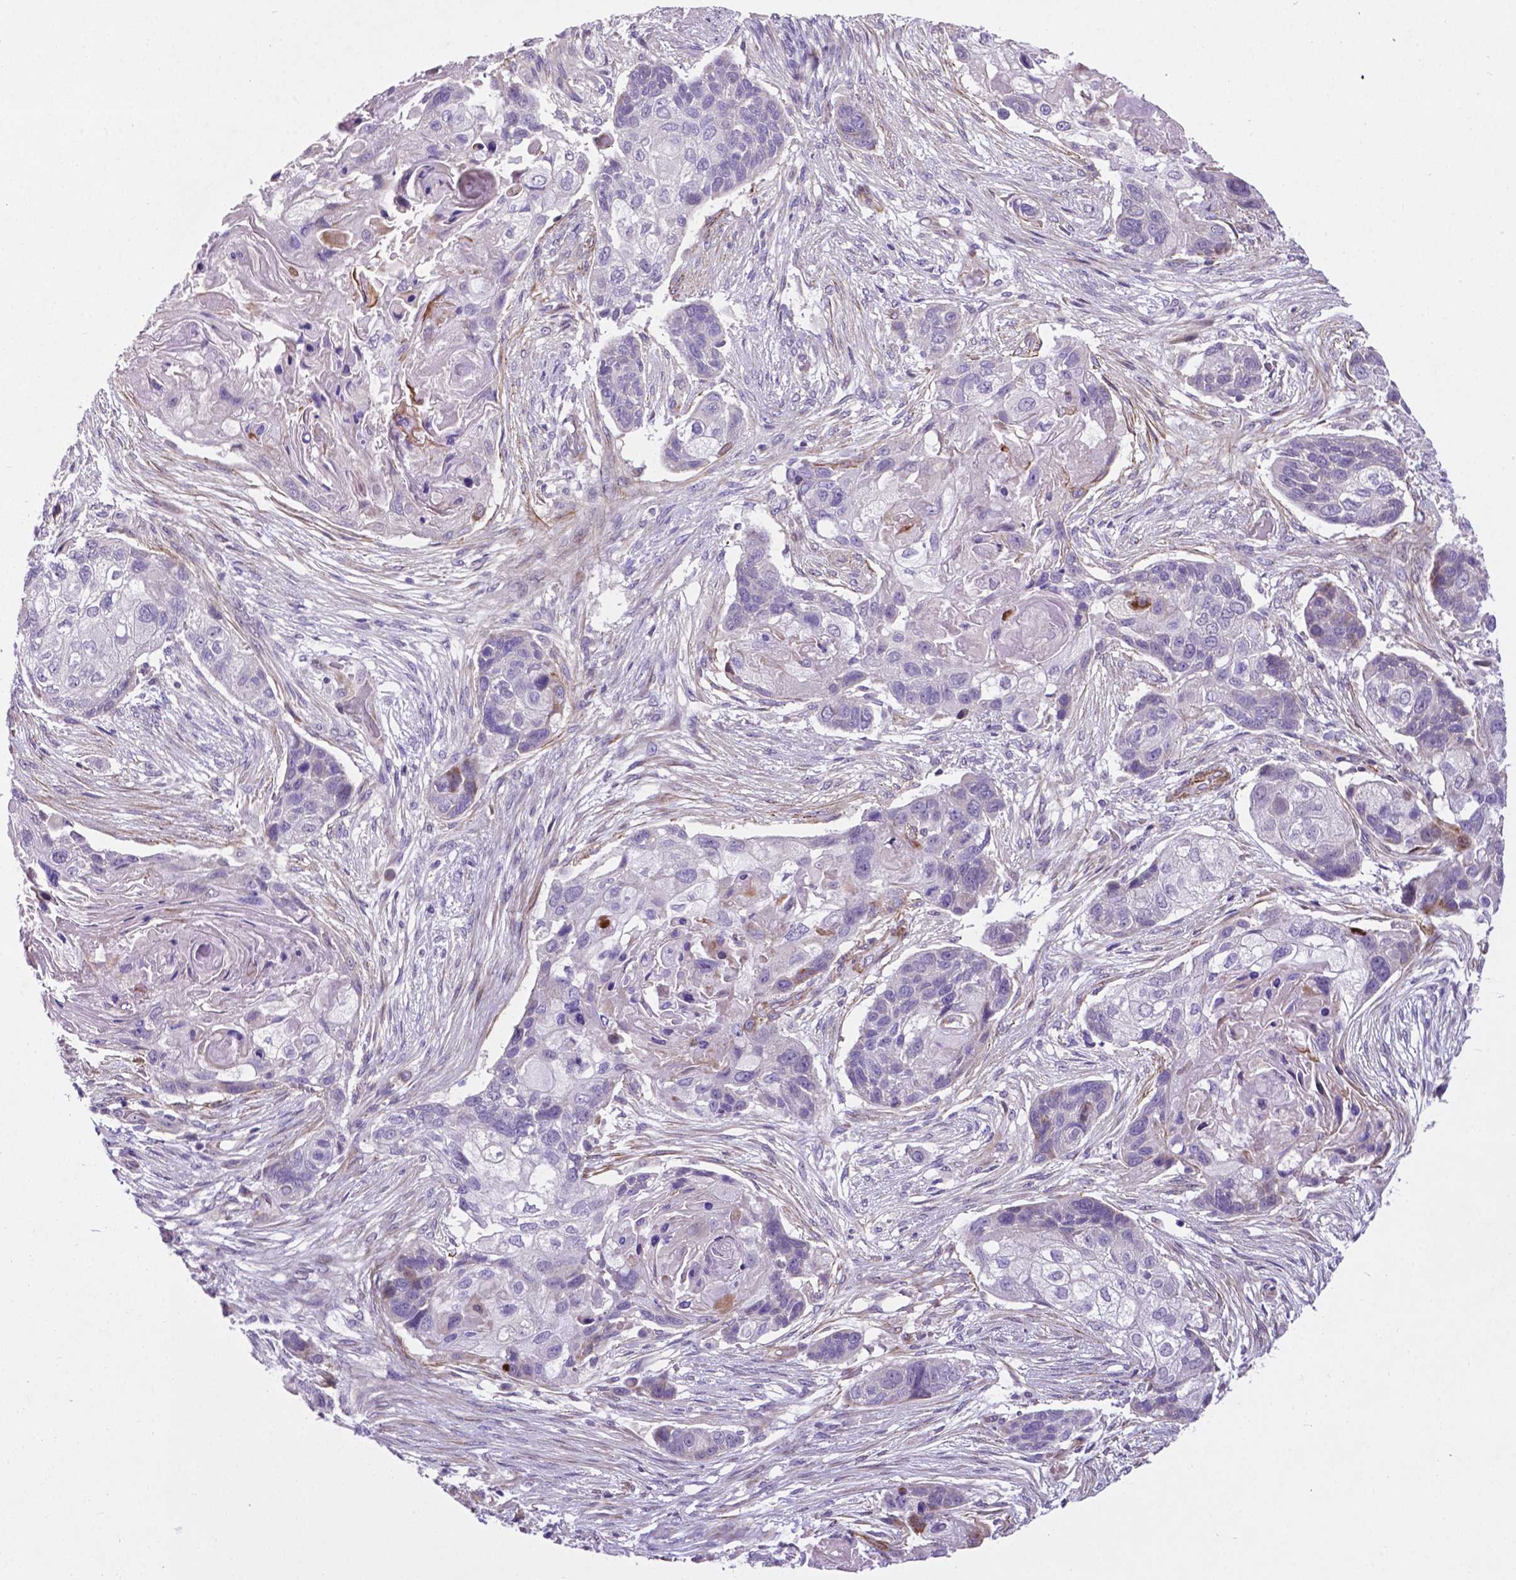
{"staining": {"intensity": "negative", "quantity": "none", "location": "none"}, "tissue": "lung cancer", "cell_type": "Tumor cells", "image_type": "cancer", "snomed": [{"axis": "morphology", "description": "Squamous cell carcinoma, NOS"}, {"axis": "topography", "description": "Lung"}], "caption": "Tumor cells show no significant protein expression in lung squamous cell carcinoma. Nuclei are stained in blue.", "gene": "PFKFB4", "patient": {"sex": "male", "age": 69}}